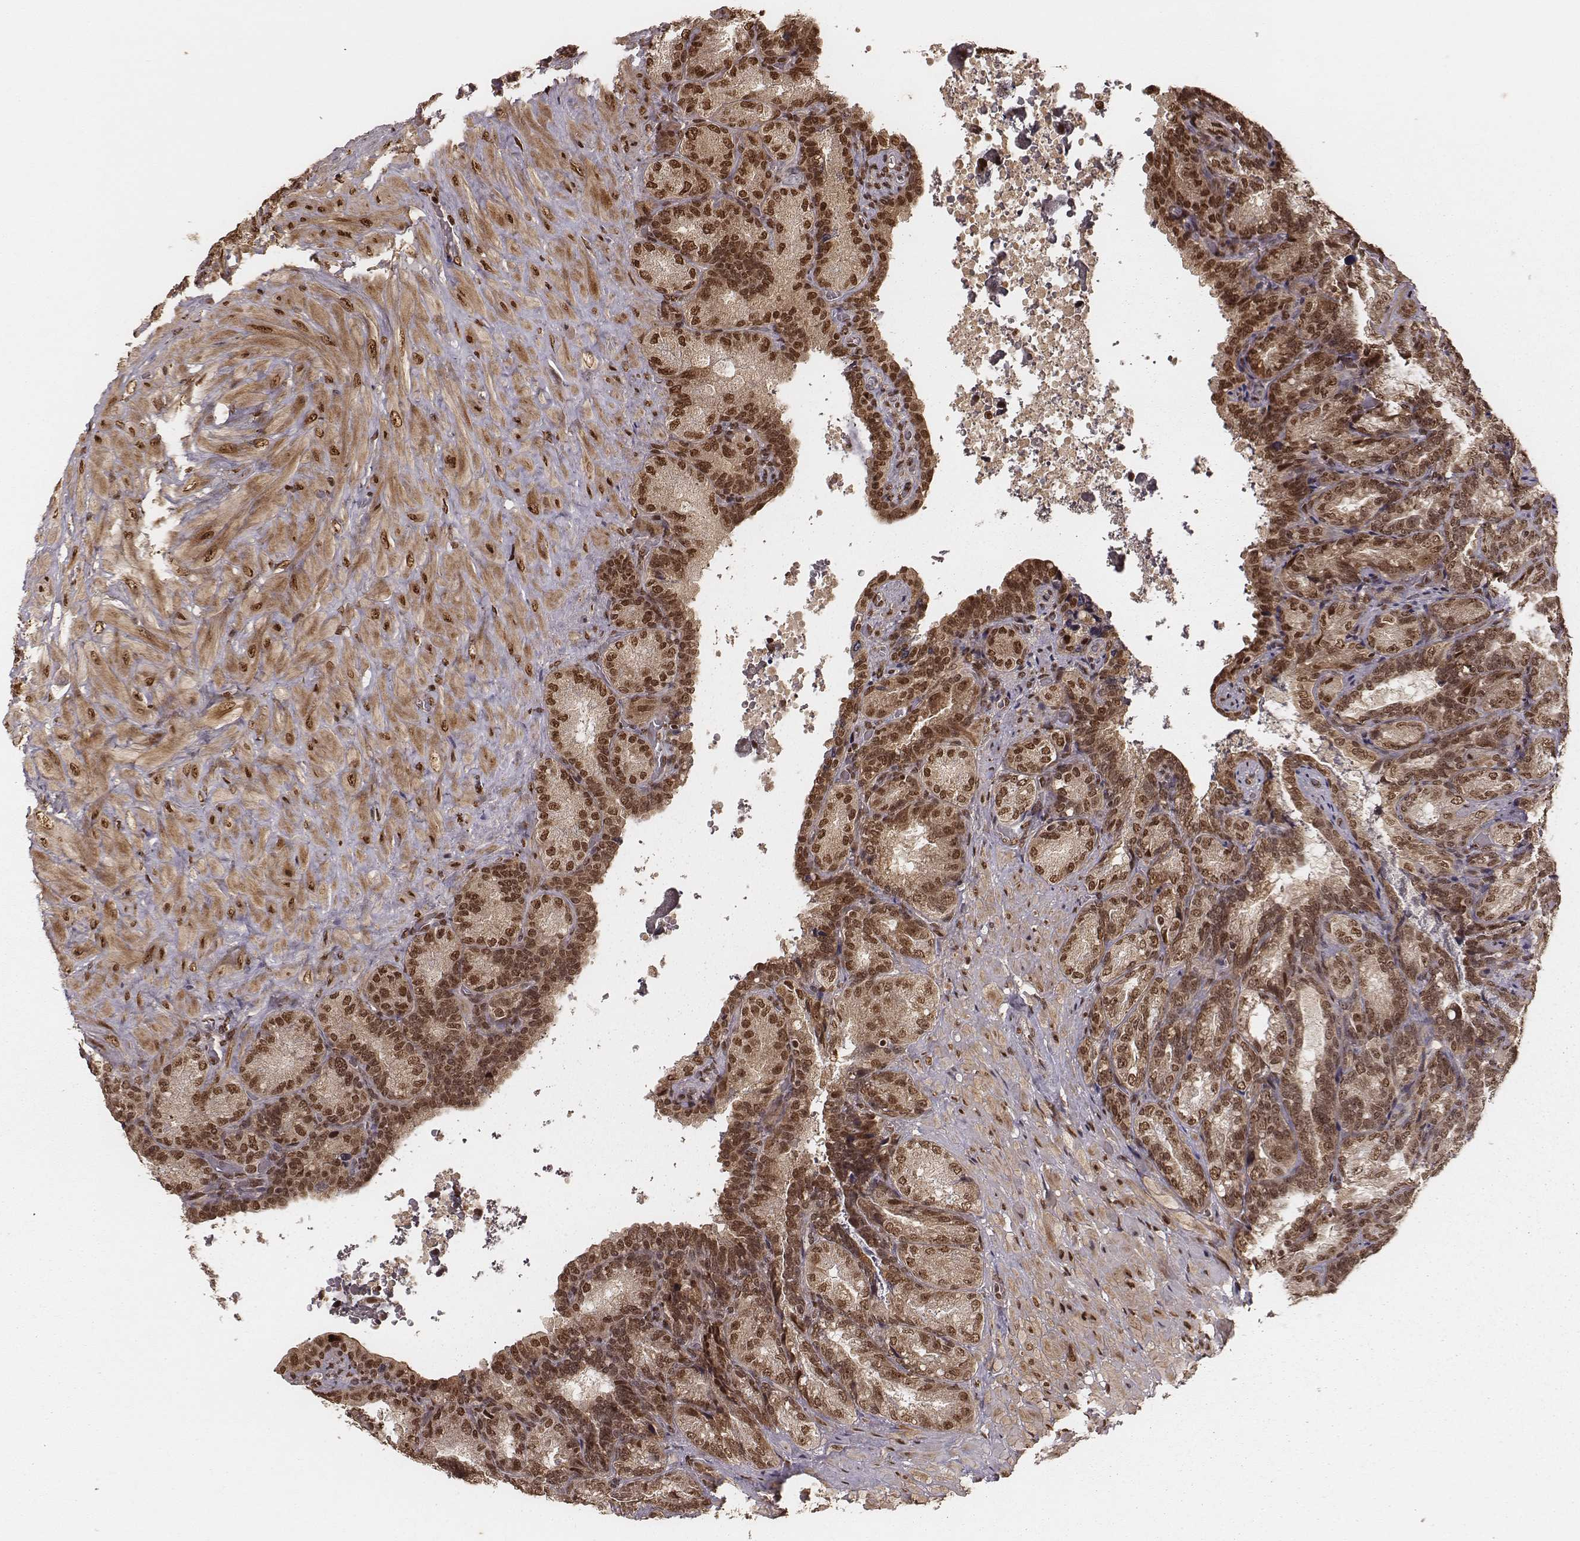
{"staining": {"intensity": "moderate", "quantity": ">75%", "location": "nuclear"}, "tissue": "seminal vesicle", "cell_type": "Glandular cells", "image_type": "normal", "snomed": [{"axis": "morphology", "description": "Normal tissue, NOS"}, {"axis": "topography", "description": "Seminal veicle"}], "caption": "Immunohistochemistry (DAB) staining of benign human seminal vesicle exhibits moderate nuclear protein staining in approximately >75% of glandular cells. The protein of interest is shown in brown color, while the nuclei are stained blue.", "gene": "NFX1", "patient": {"sex": "male", "age": 68}}